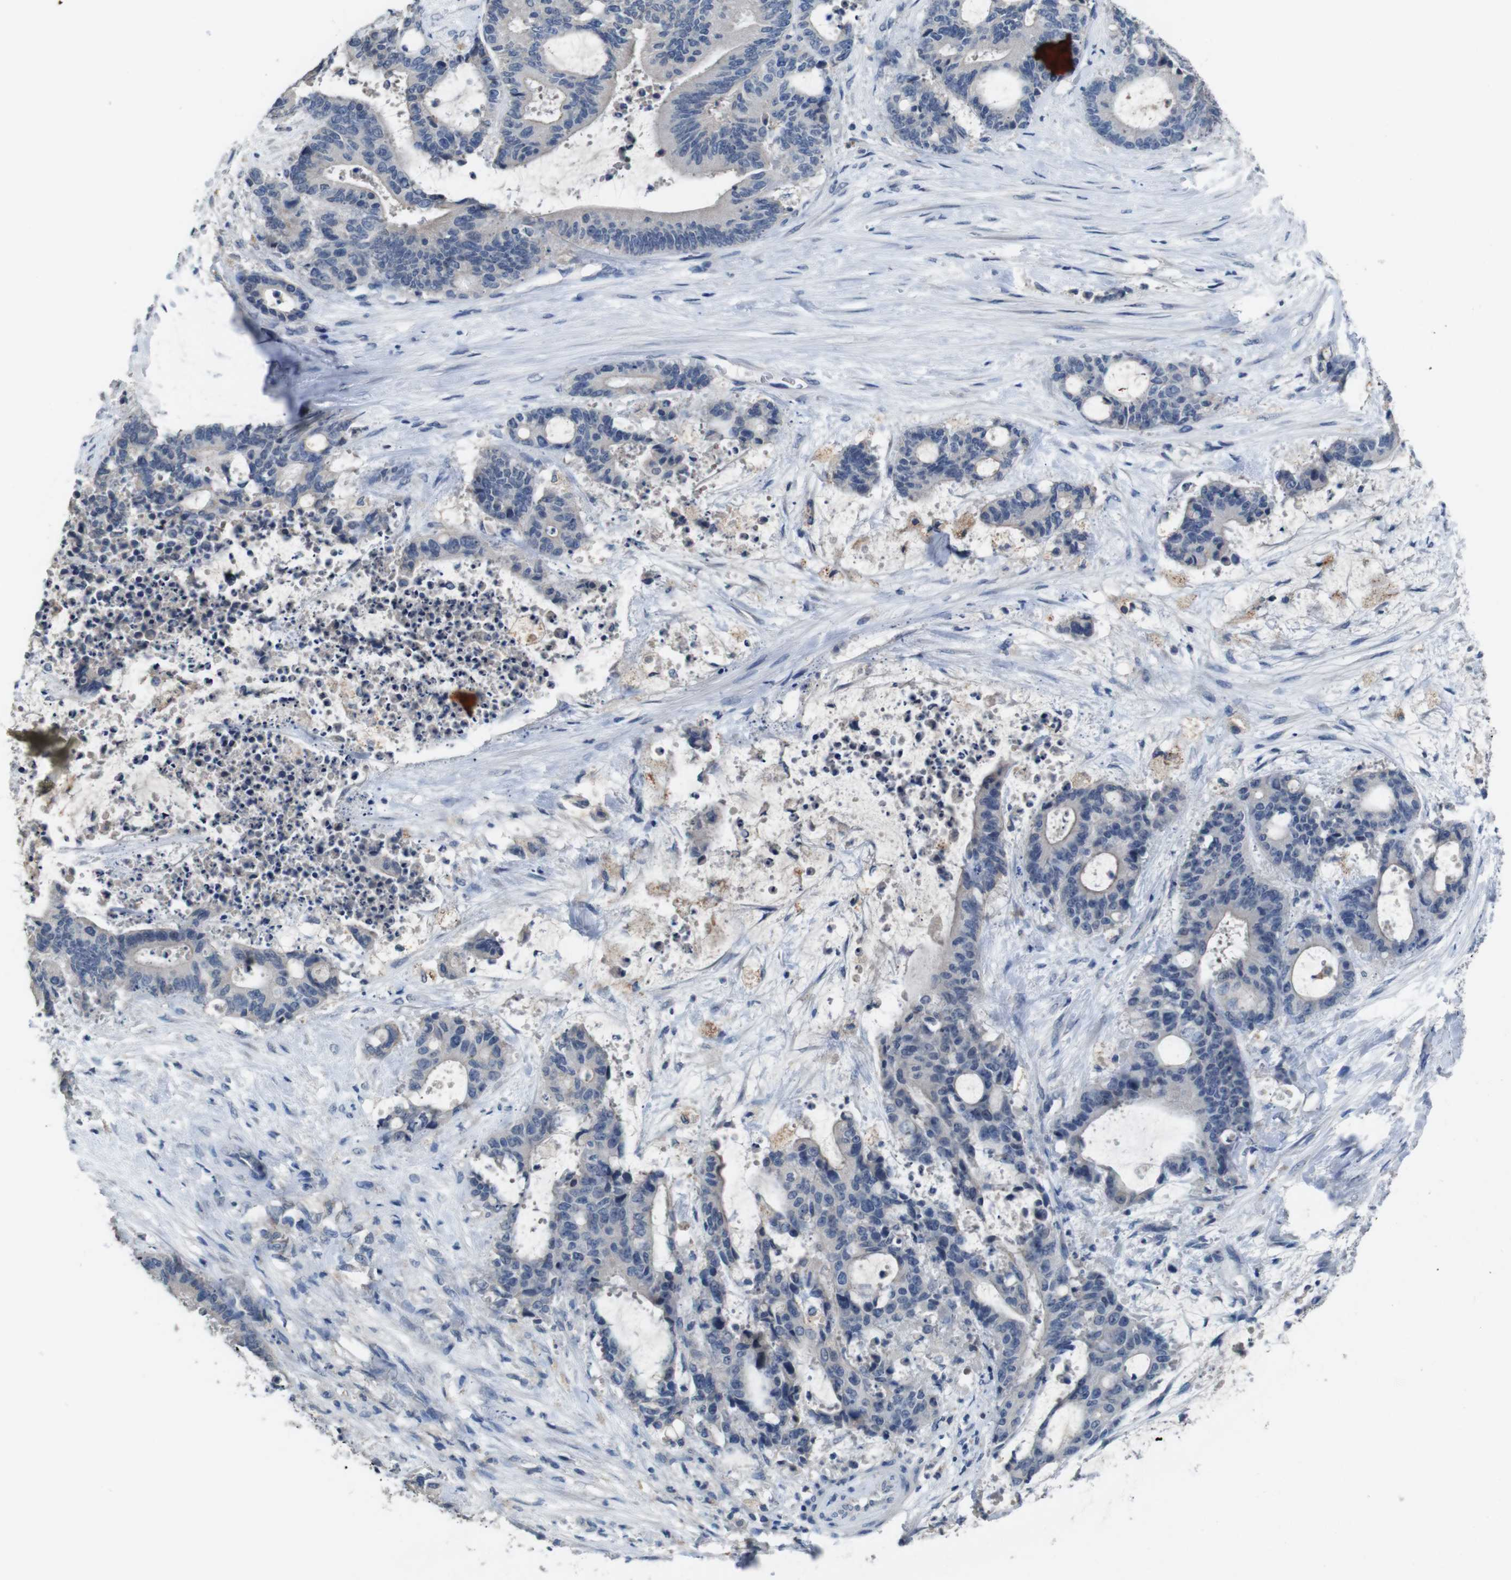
{"staining": {"intensity": "negative", "quantity": "none", "location": "none"}, "tissue": "liver cancer", "cell_type": "Tumor cells", "image_type": "cancer", "snomed": [{"axis": "morphology", "description": "Normal tissue, NOS"}, {"axis": "morphology", "description": "Cholangiocarcinoma"}, {"axis": "topography", "description": "Liver"}, {"axis": "topography", "description": "Peripheral nerve tissue"}], "caption": "IHC image of human liver cancer (cholangiocarcinoma) stained for a protein (brown), which demonstrates no positivity in tumor cells.", "gene": "SLC2A8", "patient": {"sex": "female", "age": 73}}